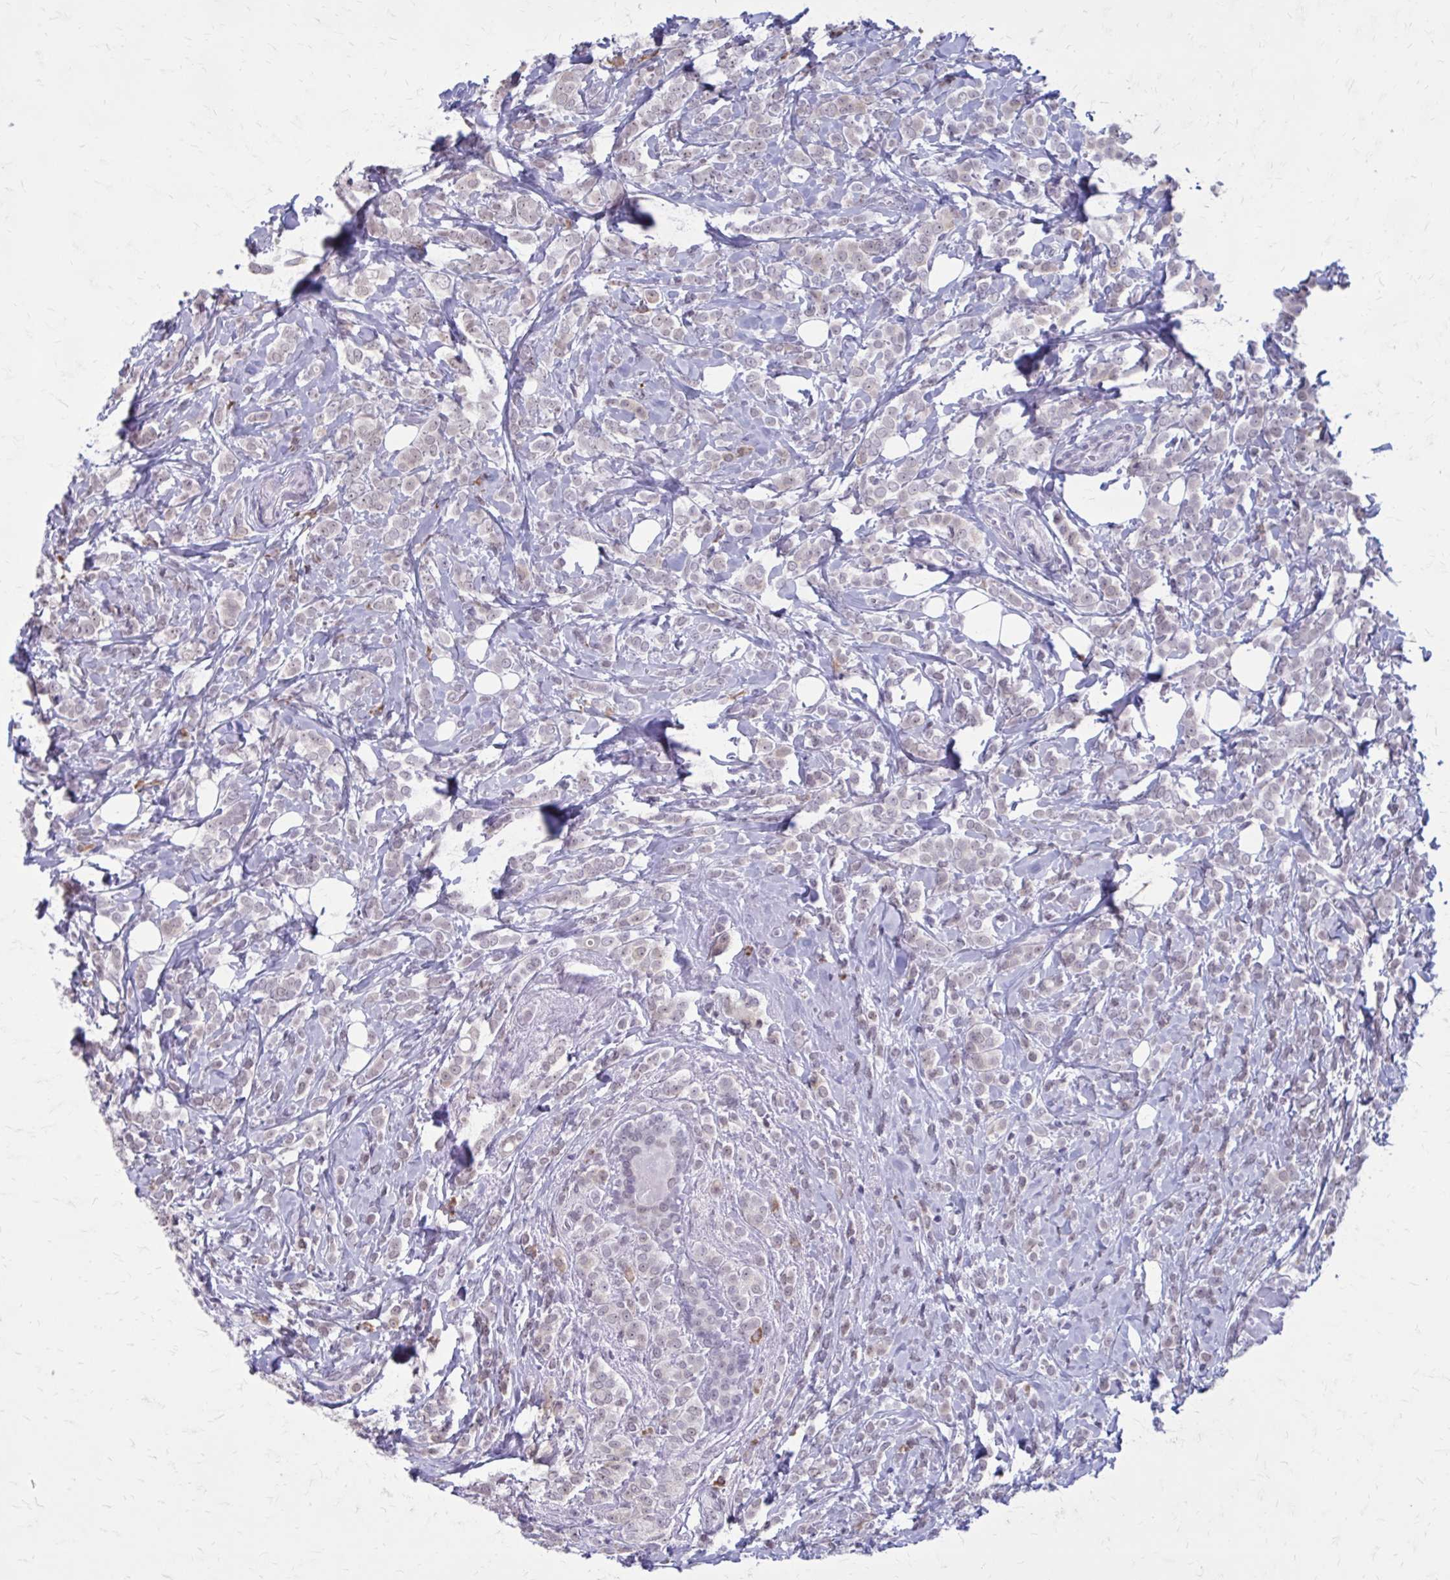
{"staining": {"intensity": "negative", "quantity": "none", "location": "none"}, "tissue": "breast cancer", "cell_type": "Tumor cells", "image_type": "cancer", "snomed": [{"axis": "morphology", "description": "Lobular carcinoma"}, {"axis": "topography", "description": "Breast"}], "caption": "A high-resolution image shows immunohistochemistry (IHC) staining of breast lobular carcinoma, which demonstrates no significant expression in tumor cells.", "gene": "PROSER1", "patient": {"sex": "female", "age": 49}}